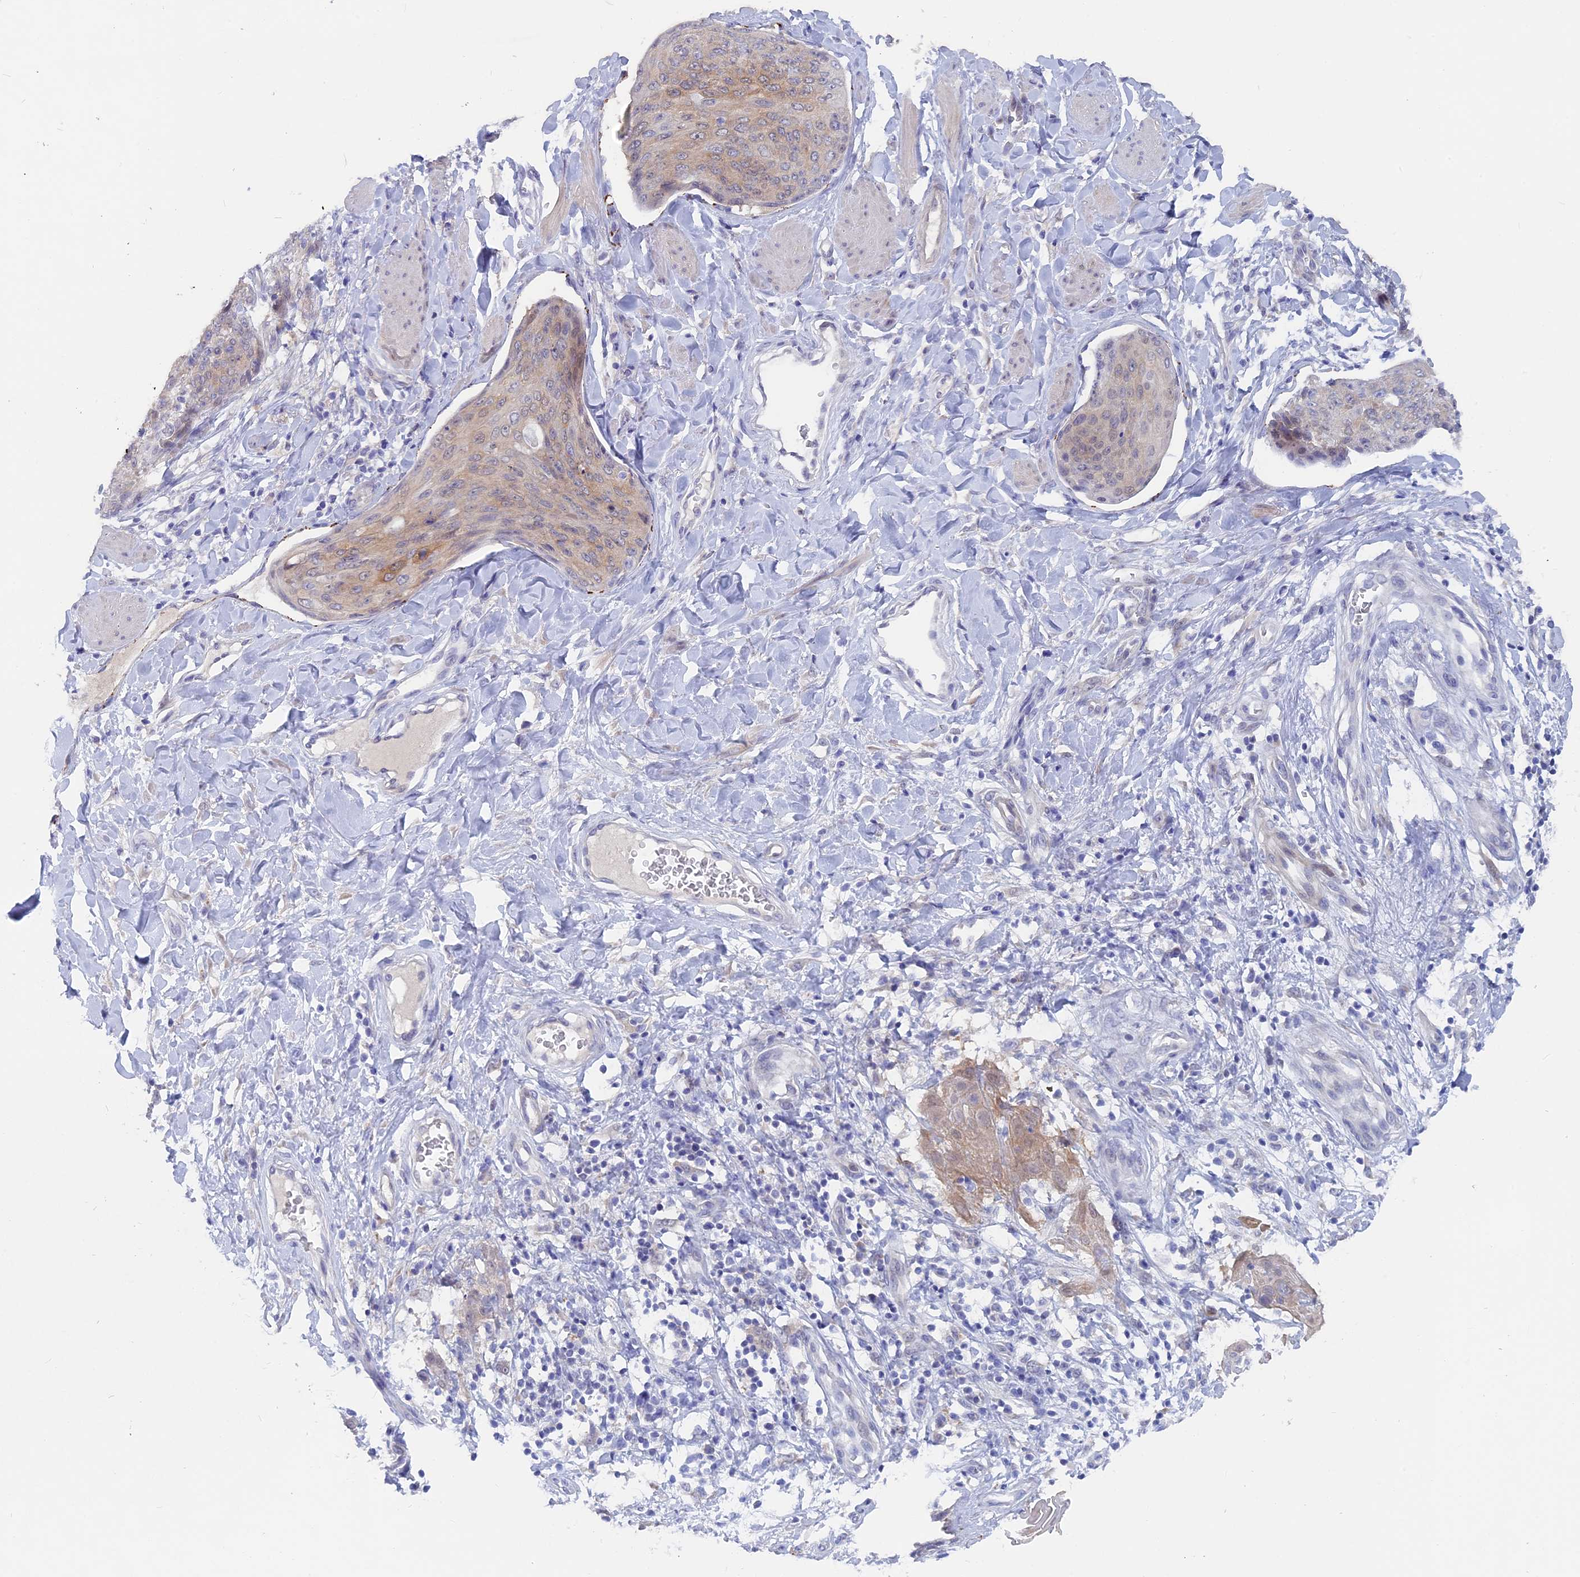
{"staining": {"intensity": "moderate", "quantity": "<25%", "location": "cytoplasmic/membranous,nuclear"}, "tissue": "skin cancer", "cell_type": "Tumor cells", "image_type": "cancer", "snomed": [{"axis": "morphology", "description": "Squamous cell carcinoma, NOS"}, {"axis": "topography", "description": "Skin"}, {"axis": "topography", "description": "Vulva"}], "caption": "Protein staining reveals moderate cytoplasmic/membranous and nuclear expression in approximately <25% of tumor cells in skin cancer (squamous cell carcinoma).", "gene": "DACT3", "patient": {"sex": "female", "age": 85}}